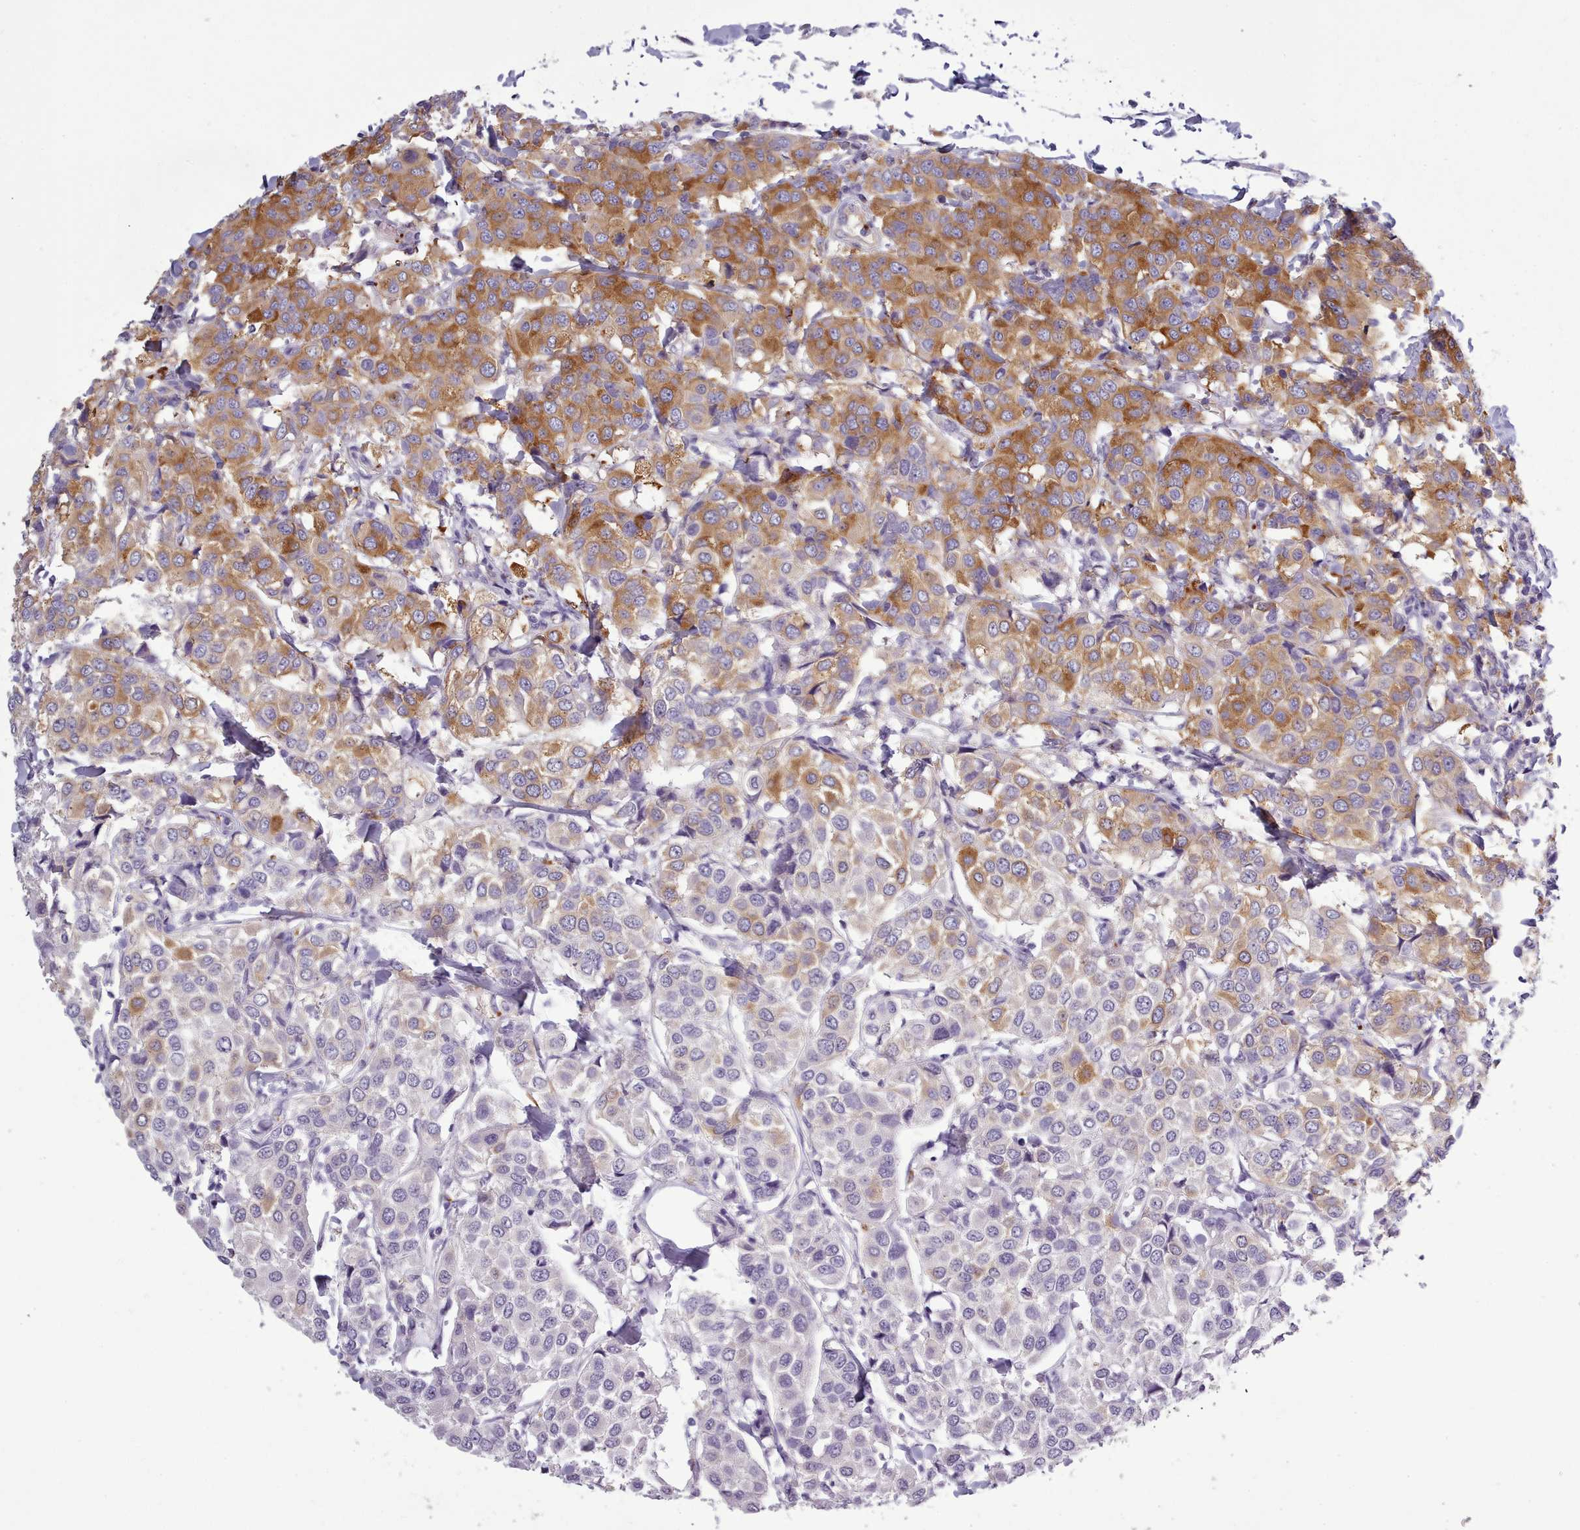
{"staining": {"intensity": "moderate", "quantity": "<25%", "location": "cytoplasmic/membranous"}, "tissue": "breast cancer", "cell_type": "Tumor cells", "image_type": "cancer", "snomed": [{"axis": "morphology", "description": "Duct carcinoma"}, {"axis": "topography", "description": "Breast"}], "caption": "Brown immunohistochemical staining in breast cancer reveals moderate cytoplasmic/membranous staining in approximately <25% of tumor cells.", "gene": "NDST2", "patient": {"sex": "female", "age": 55}}